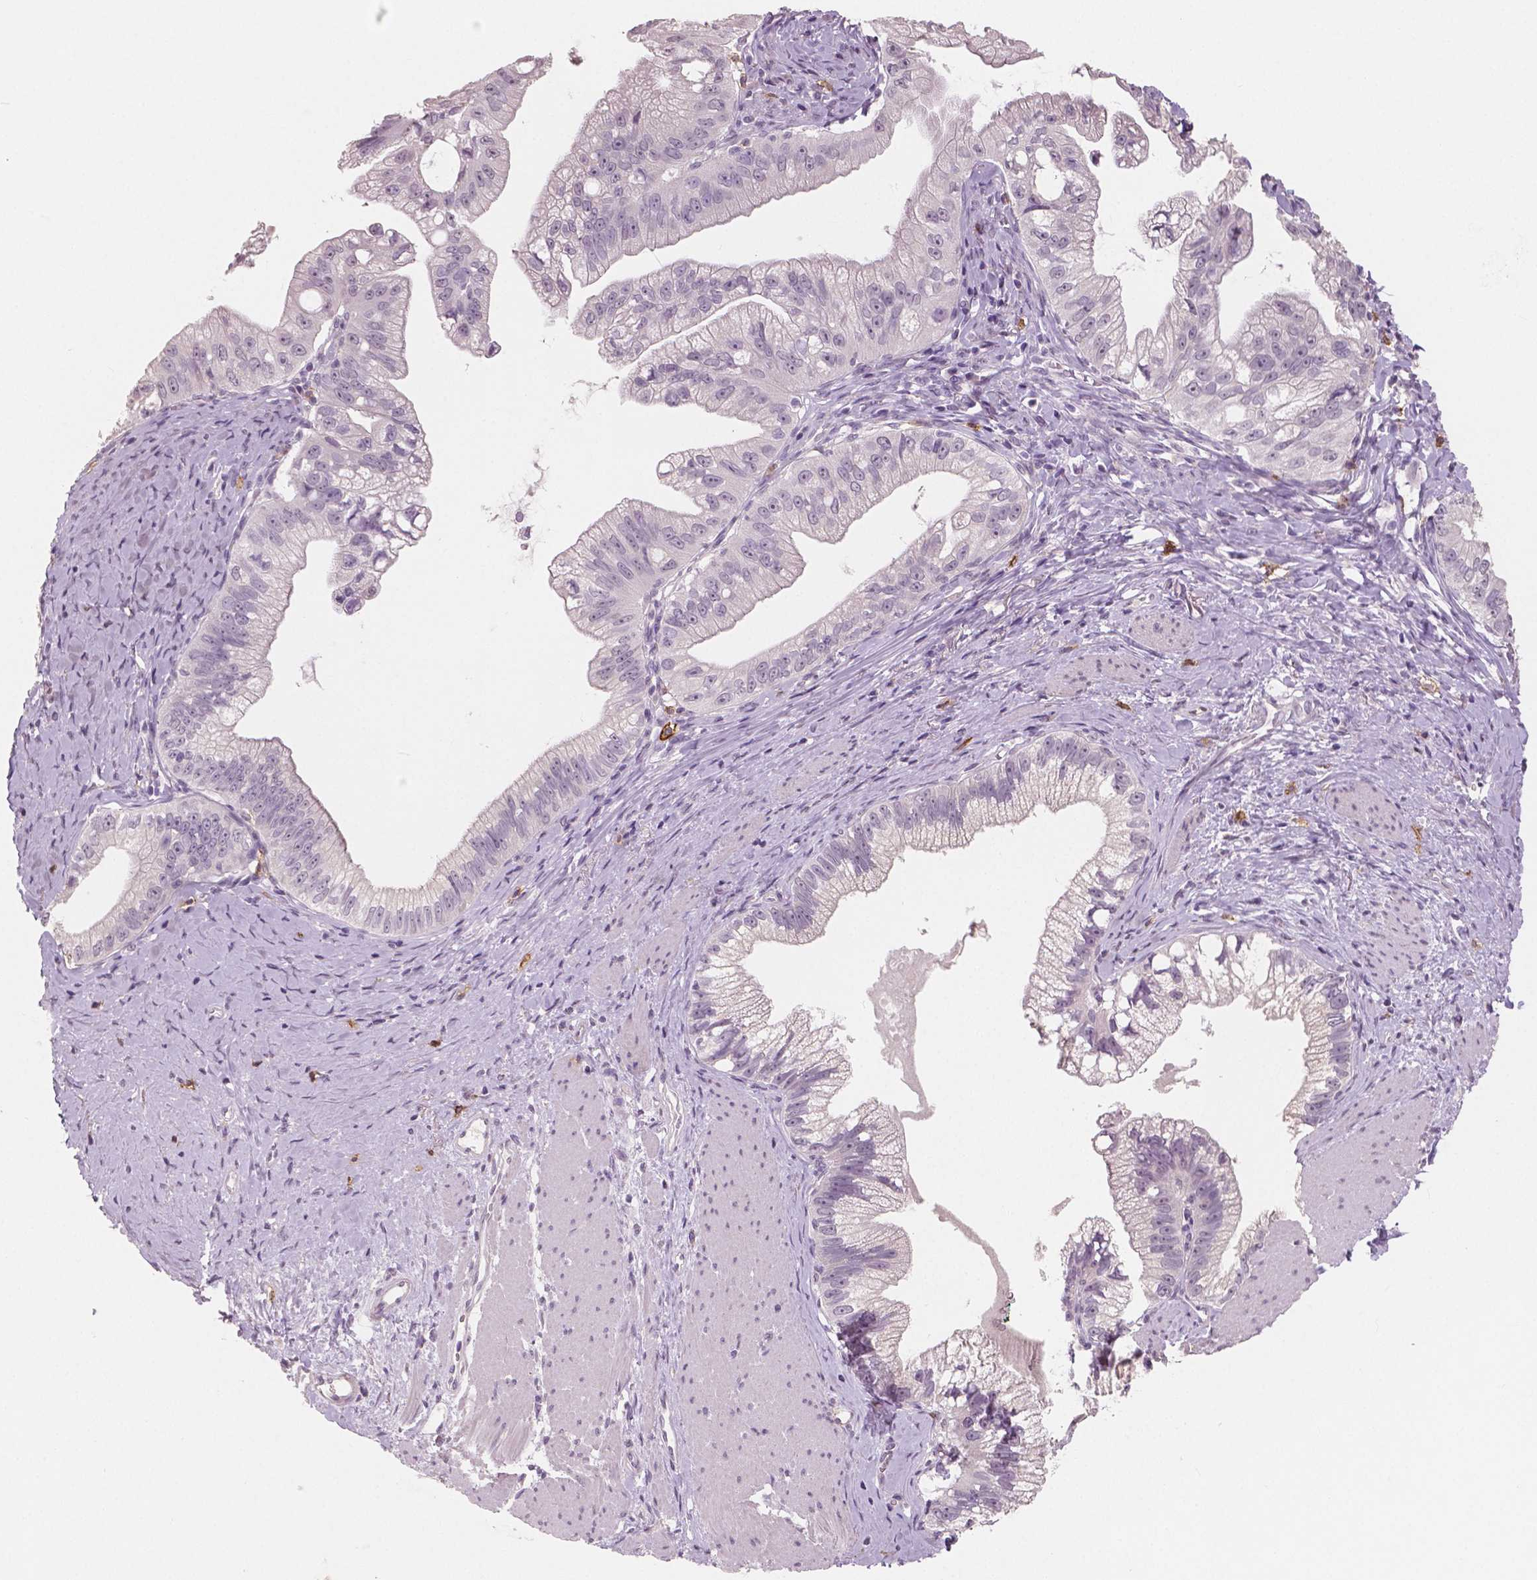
{"staining": {"intensity": "negative", "quantity": "none", "location": "none"}, "tissue": "pancreatic cancer", "cell_type": "Tumor cells", "image_type": "cancer", "snomed": [{"axis": "morphology", "description": "Adenocarcinoma, NOS"}, {"axis": "topography", "description": "Pancreas"}], "caption": "Immunohistochemical staining of pancreatic adenocarcinoma exhibits no significant positivity in tumor cells. (Immunohistochemistry, brightfield microscopy, high magnification).", "gene": "KIT", "patient": {"sex": "male", "age": 70}}